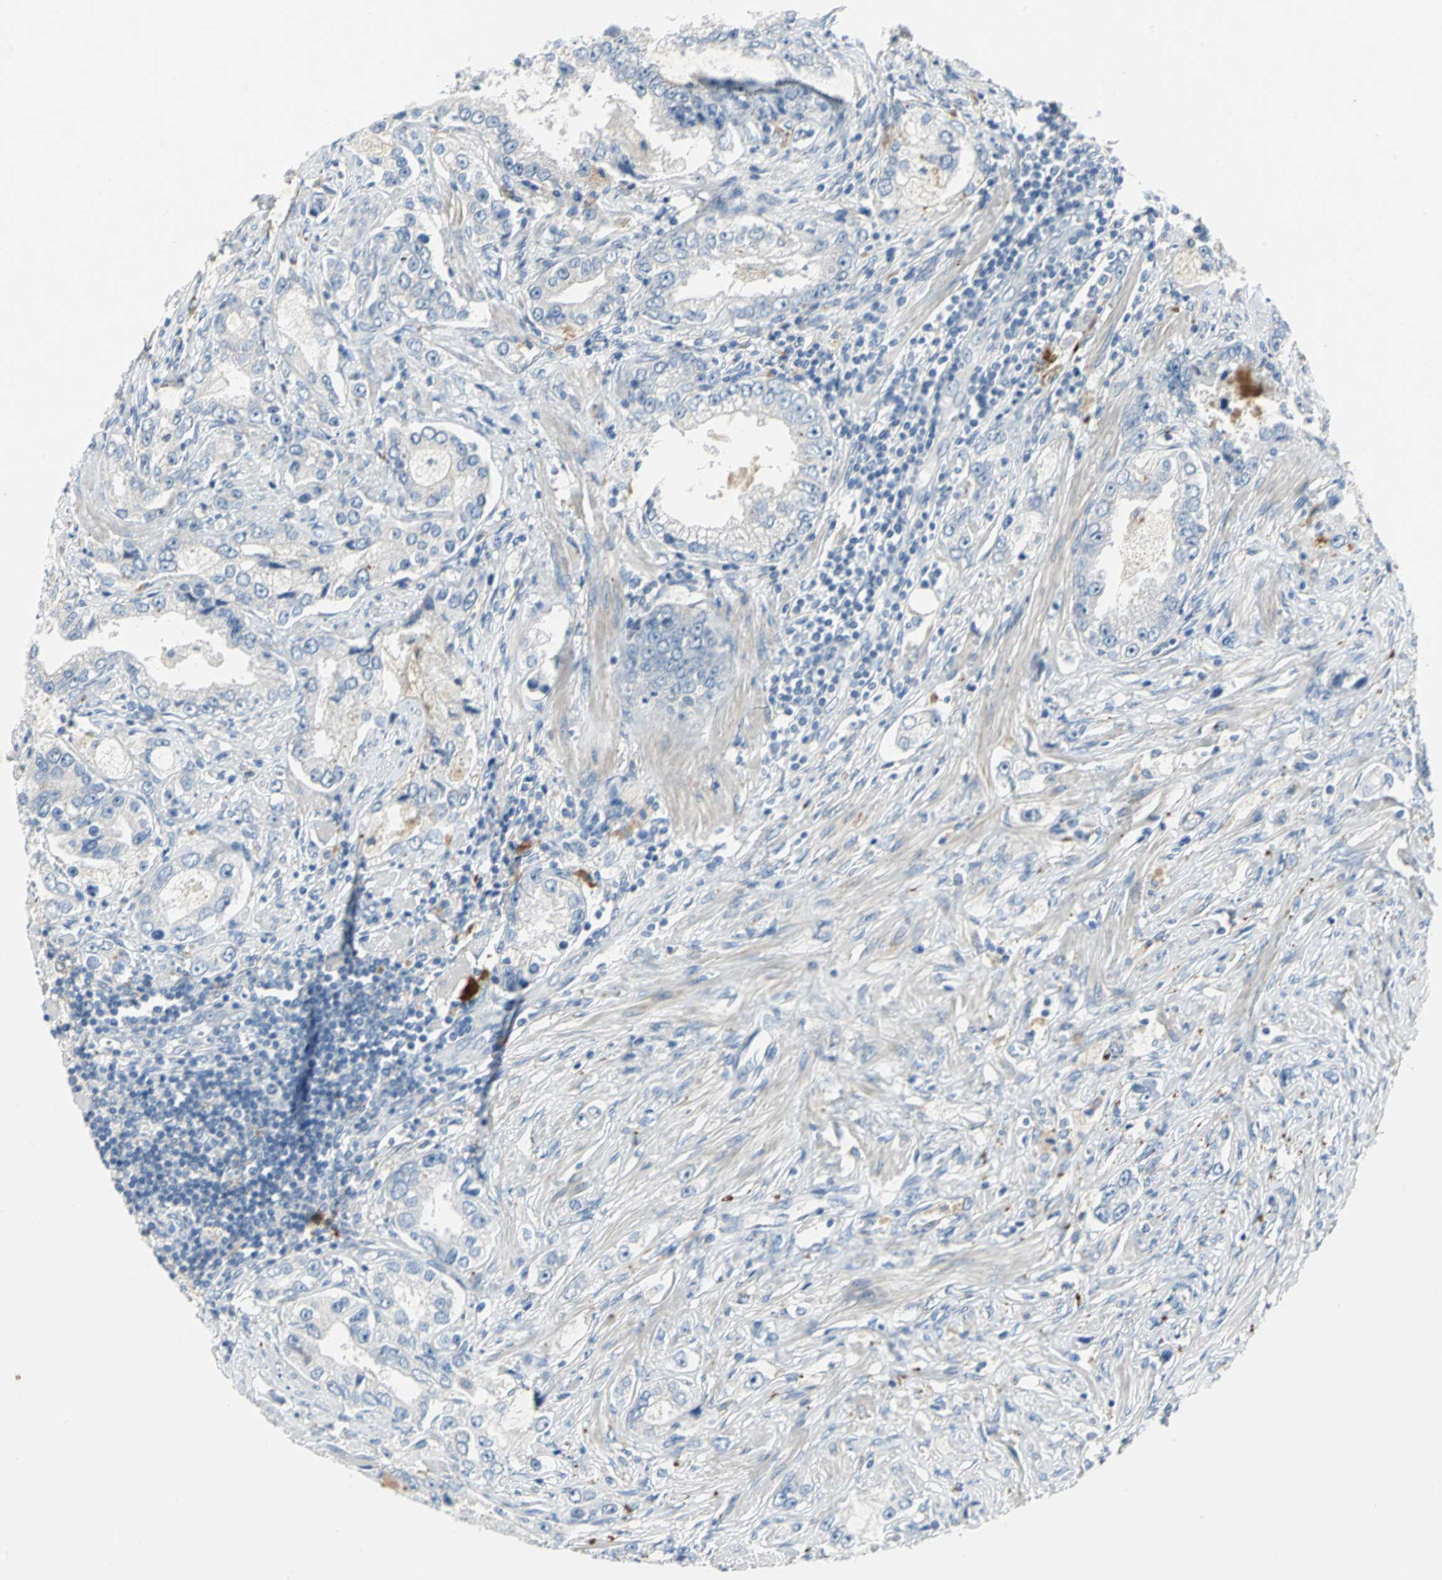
{"staining": {"intensity": "negative", "quantity": "none", "location": "none"}, "tissue": "prostate cancer", "cell_type": "Tumor cells", "image_type": "cancer", "snomed": [{"axis": "morphology", "description": "Adenocarcinoma, High grade"}, {"axis": "topography", "description": "Prostate"}], "caption": "IHC image of neoplastic tissue: high-grade adenocarcinoma (prostate) stained with DAB (3,3'-diaminobenzidine) shows no significant protein staining in tumor cells.", "gene": "PTGDS", "patient": {"sex": "male", "age": 63}}